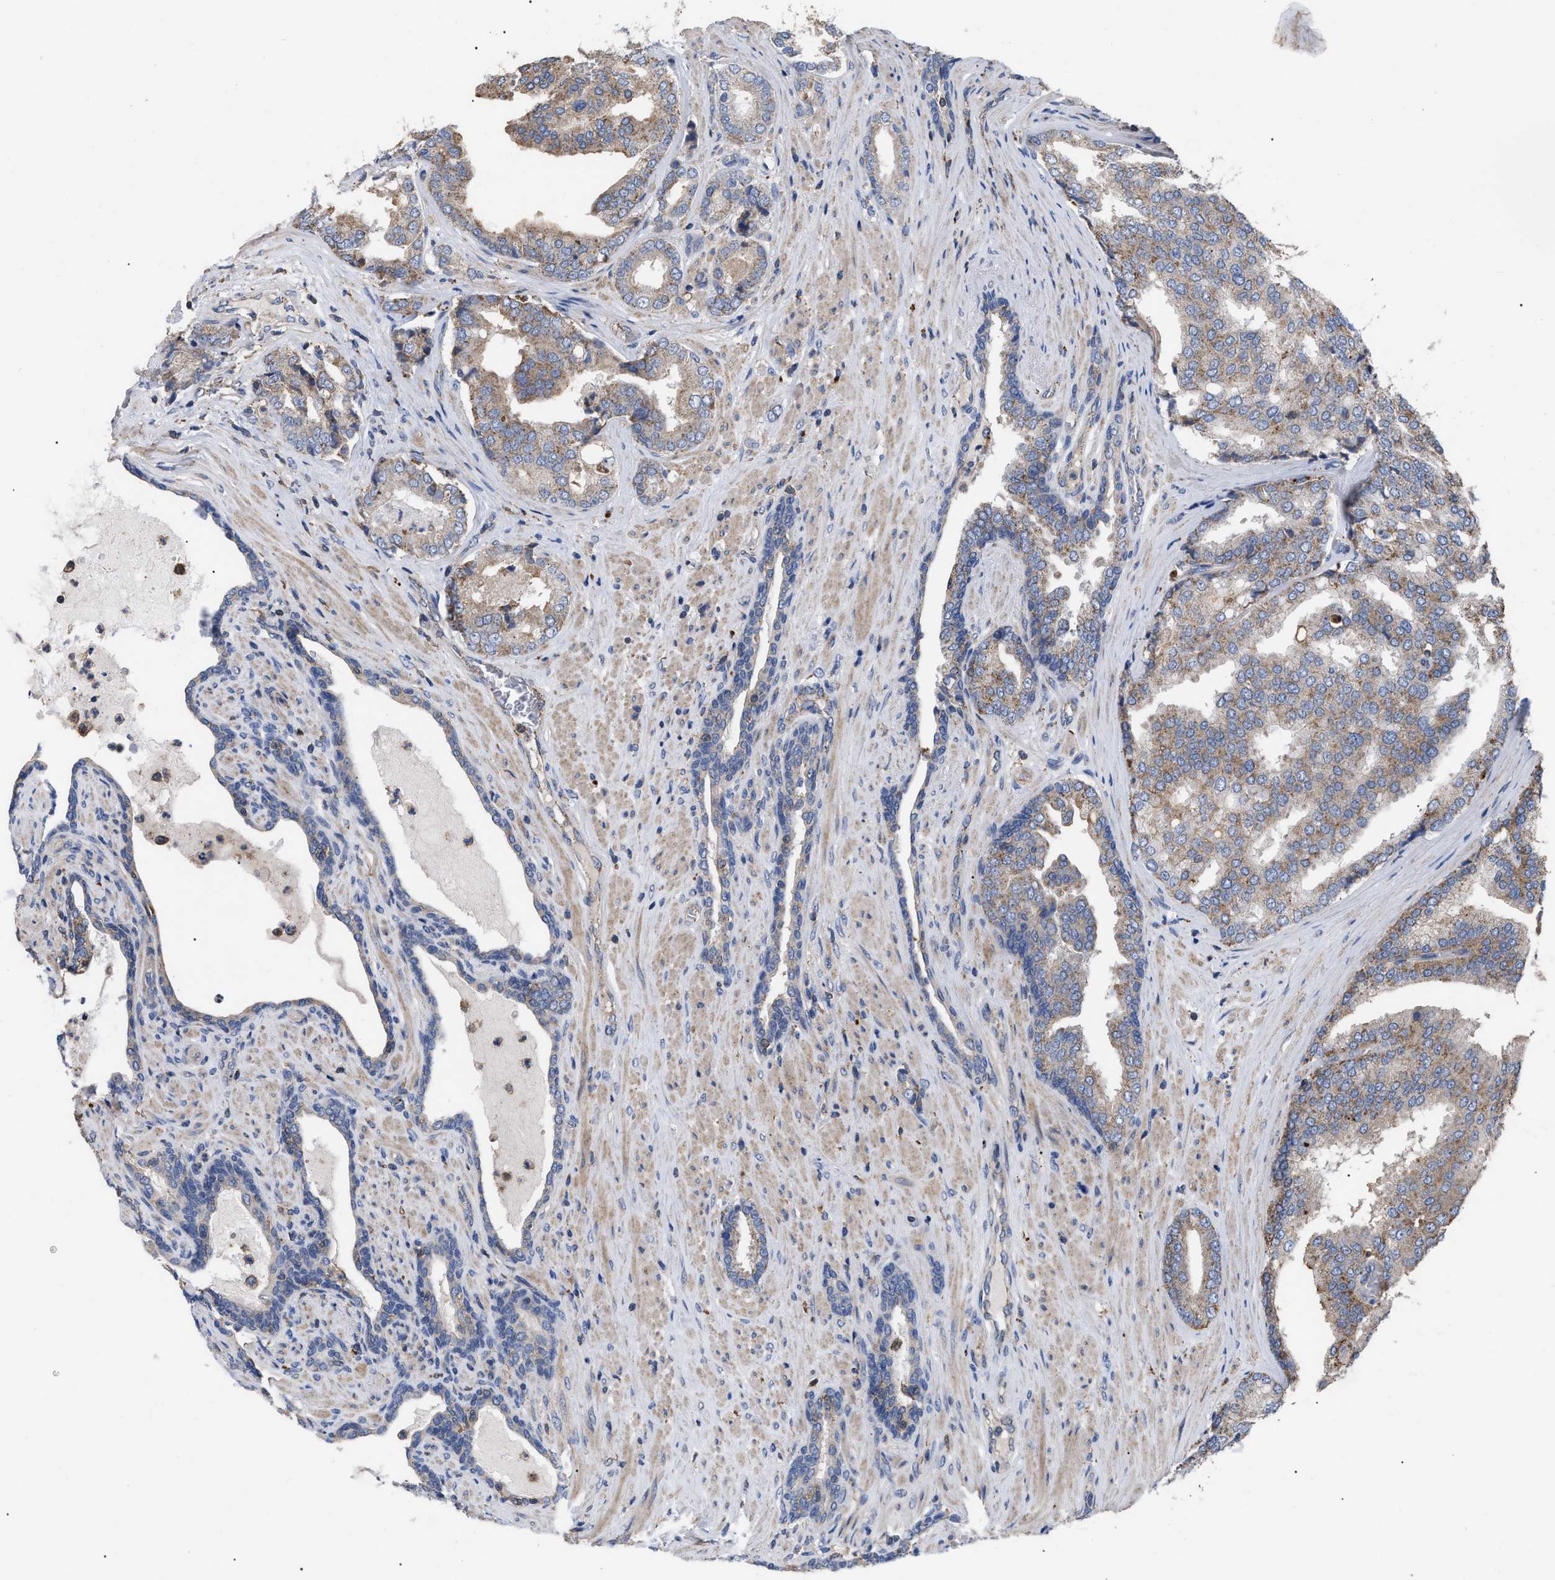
{"staining": {"intensity": "weak", "quantity": ">75%", "location": "cytoplasmic/membranous"}, "tissue": "prostate cancer", "cell_type": "Tumor cells", "image_type": "cancer", "snomed": [{"axis": "morphology", "description": "Adenocarcinoma, High grade"}, {"axis": "topography", "description": "Prostate"}], "caption": "Prostate cancer (adenocarcinoma (high-grade)) stained for a protein (brown) reveals weak cytoplasmic/membranous positive positivity in approximately >75% of tumor cells.", "gene": "FAM171A2", "patient": {"sex": "male", "age": 50}}